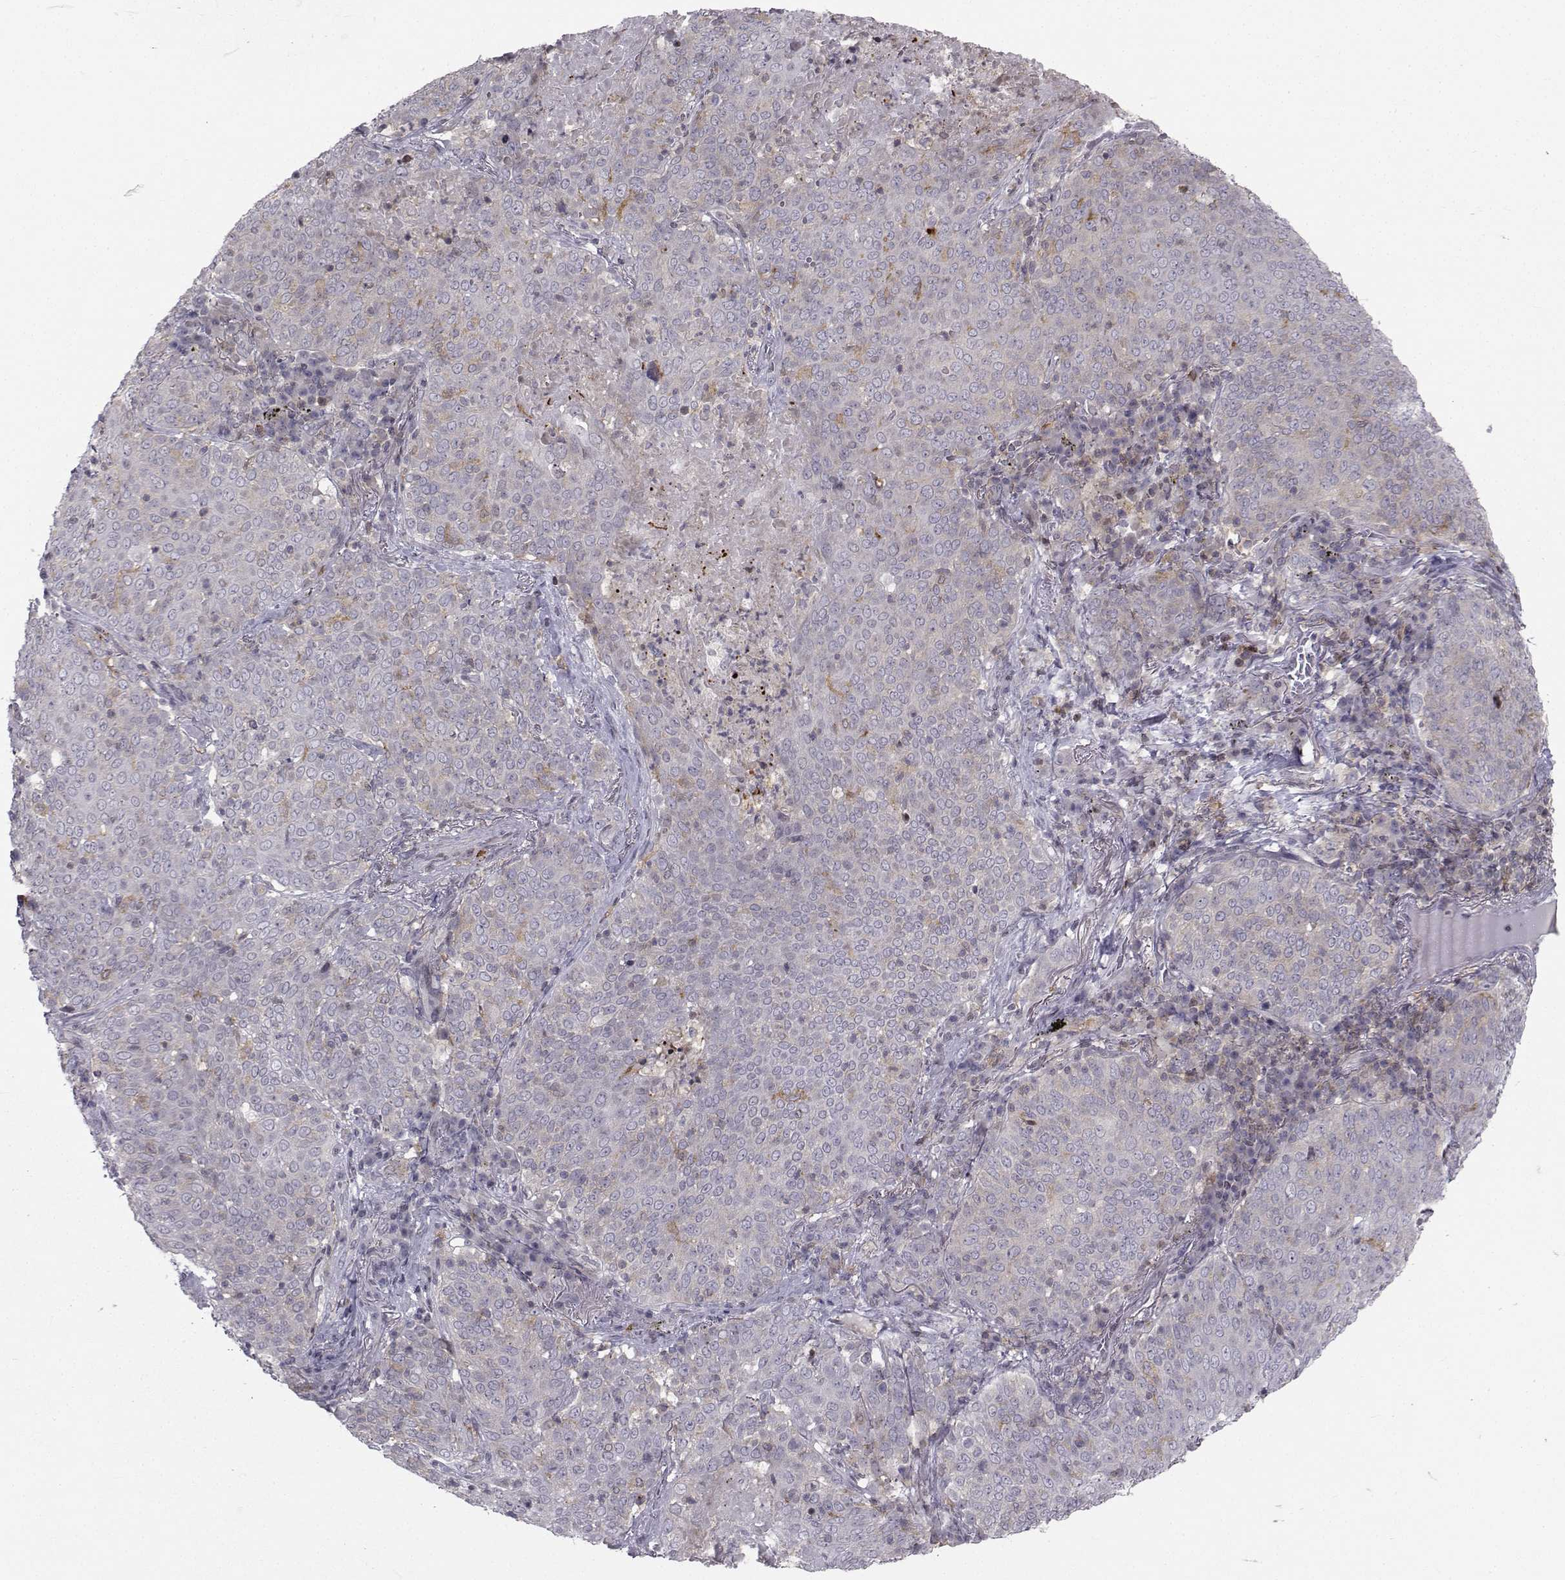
{"staining": {"intensity": "weak", "quantity": "<25%", "location": "cytoplasmic/membranous"}, "tissue": "lung cancer", "cell_type": "Tumor cells", "image_type": "cancer", "snomed": [{"axis": "morphology", "description": "Squamous cell carcinoma, NOS"}, {"axis": "topography", "description": "Lung"}], "caption": "Lung squamous cell carcinoma was stained to show a protein in brown. There is no significant staining in tumor cells.", "gene": "PCP4L1", "patient": {"sex": "male", "age": 82}}